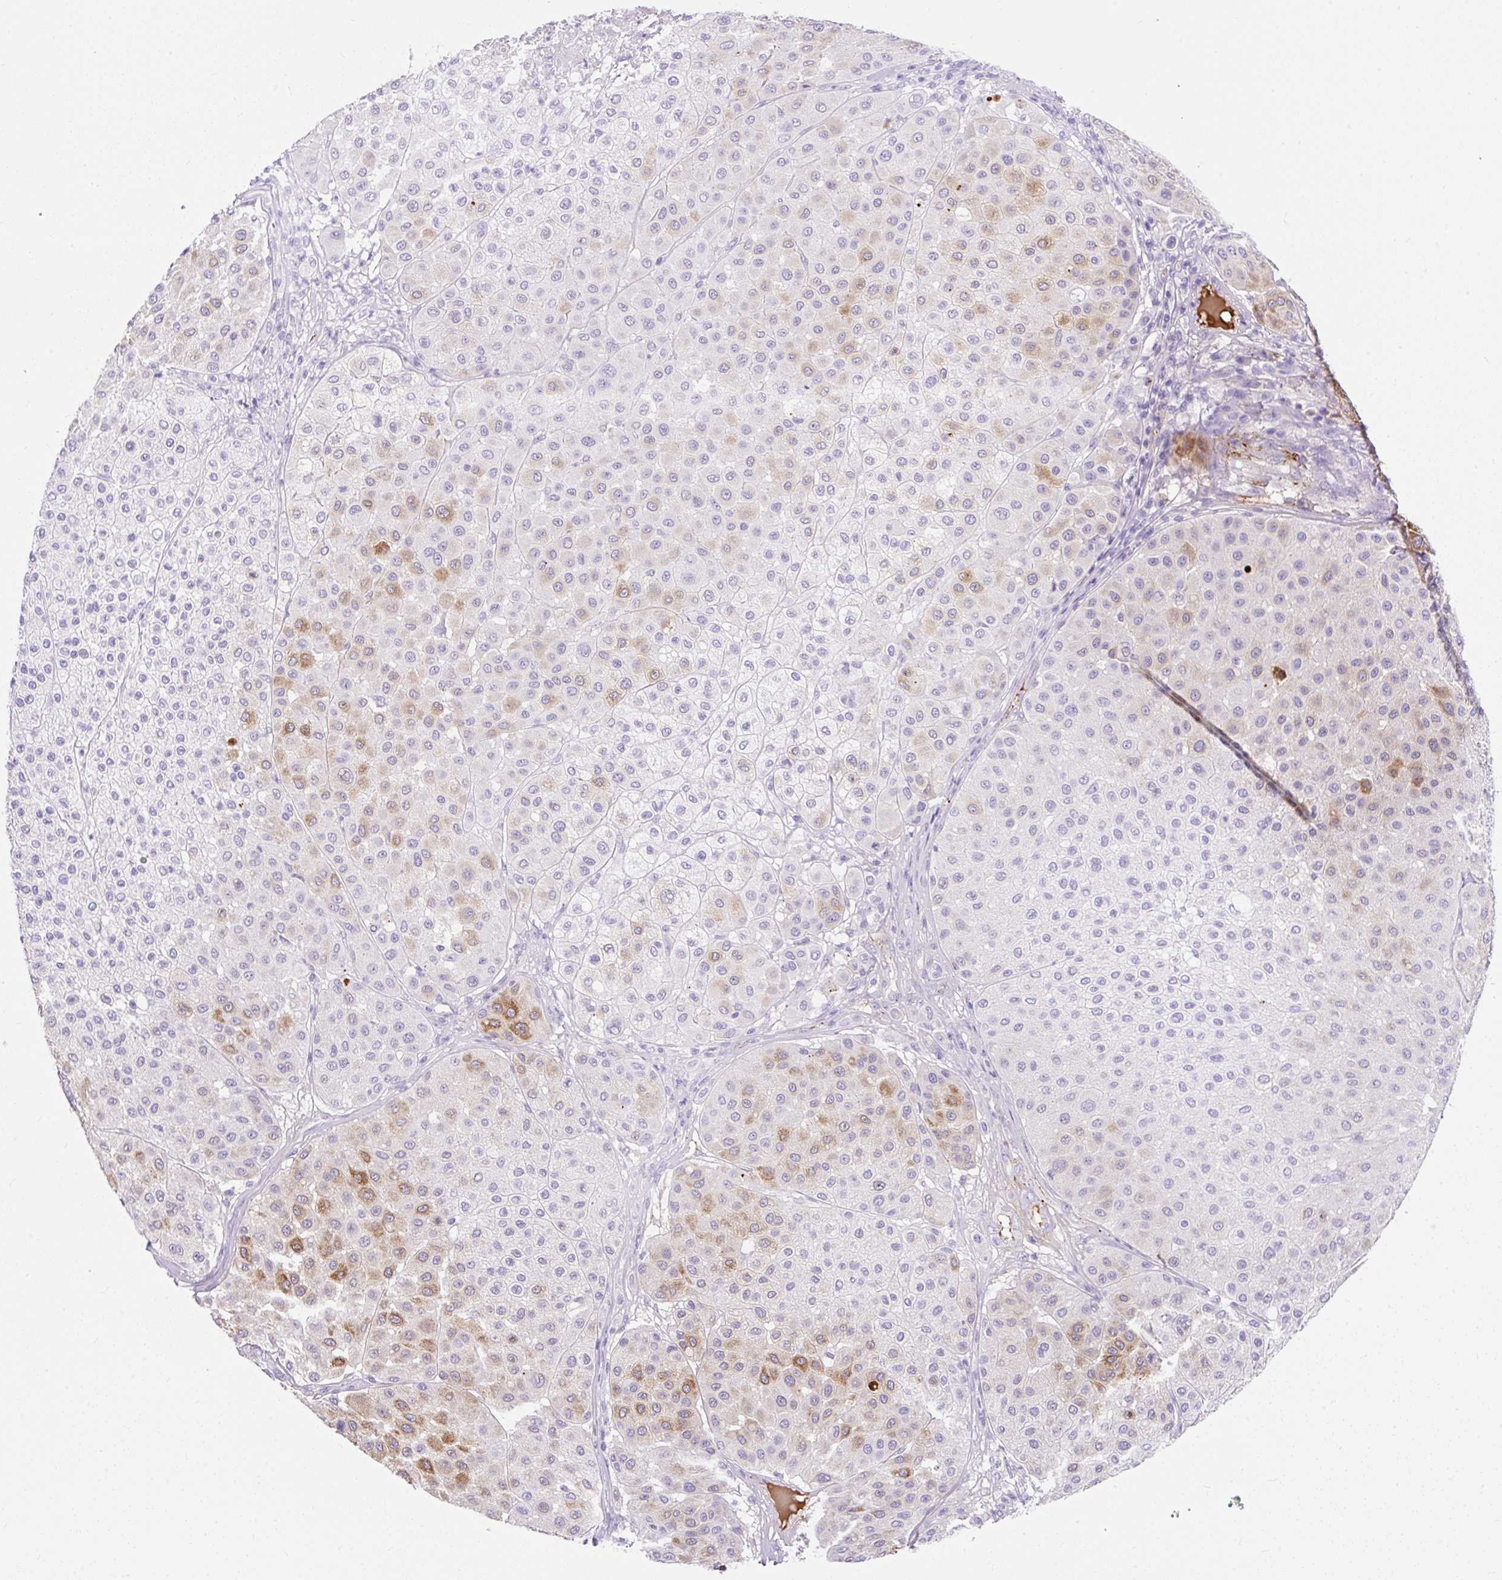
{"staining": {"intensity": "moderate", "quantity": "25%-75%", "location": "cytoplasmic/membranous"}, "tissue": "melanoma", "cell_type": "Tumor cells", "image_type": "cancer", "snomed": [{"axis": "morphology", "description": "Malignant melanoma, Metastatic site"}, {"axis": "topography", "description": "Smooth muscle"}], "caption": "Immunohistochemical staining of human malignant melanoma (metastatic site) displays moderate cytoplasmic/membranous protein positivity in approximately 25%-75% of tumor cells.", "gene": "APOC4-APOC2", "patient": {"sex": "male", "age": 41}}